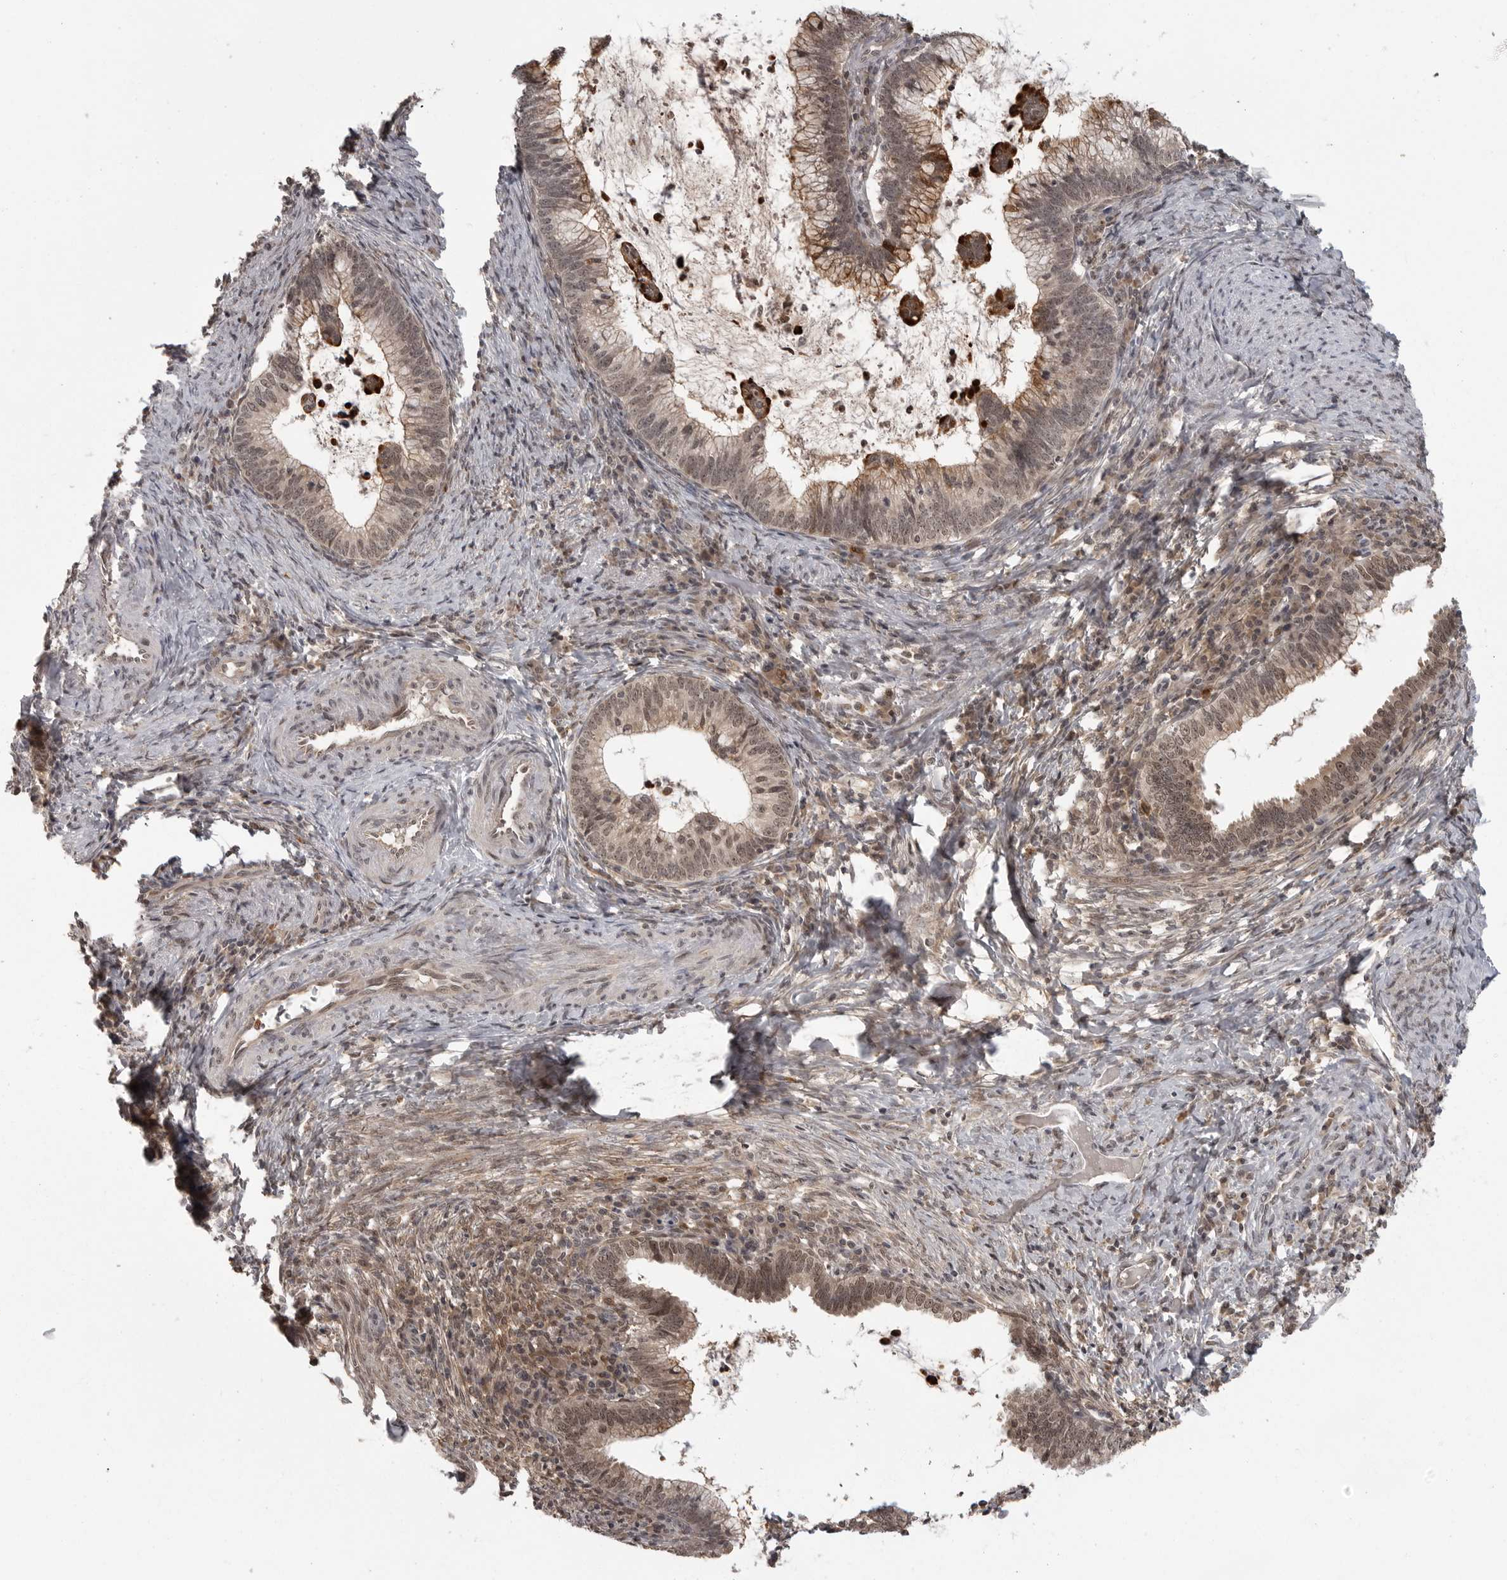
{"staining": {"intensity": "moderate", "quantity": ">75%", "location": "cytoplasmic/membranous,nuclear"}, "tissue": "cervical cancer", "cell_type": "Tumor cells", "image_type": "cancer", "snomed": [{"axis": "morphology", "description": "Adenocarcinoma, NOS"}, {"axis": "topography", "description": "Cervix"}], "caption": "Cervical adenocarcinoma stained for a protein shows moderate cytoplasmic/membranous and nuclear positivity in tumor cells.", "gene": "PEG3", "patient": {"sex": "female", "age": 36}}